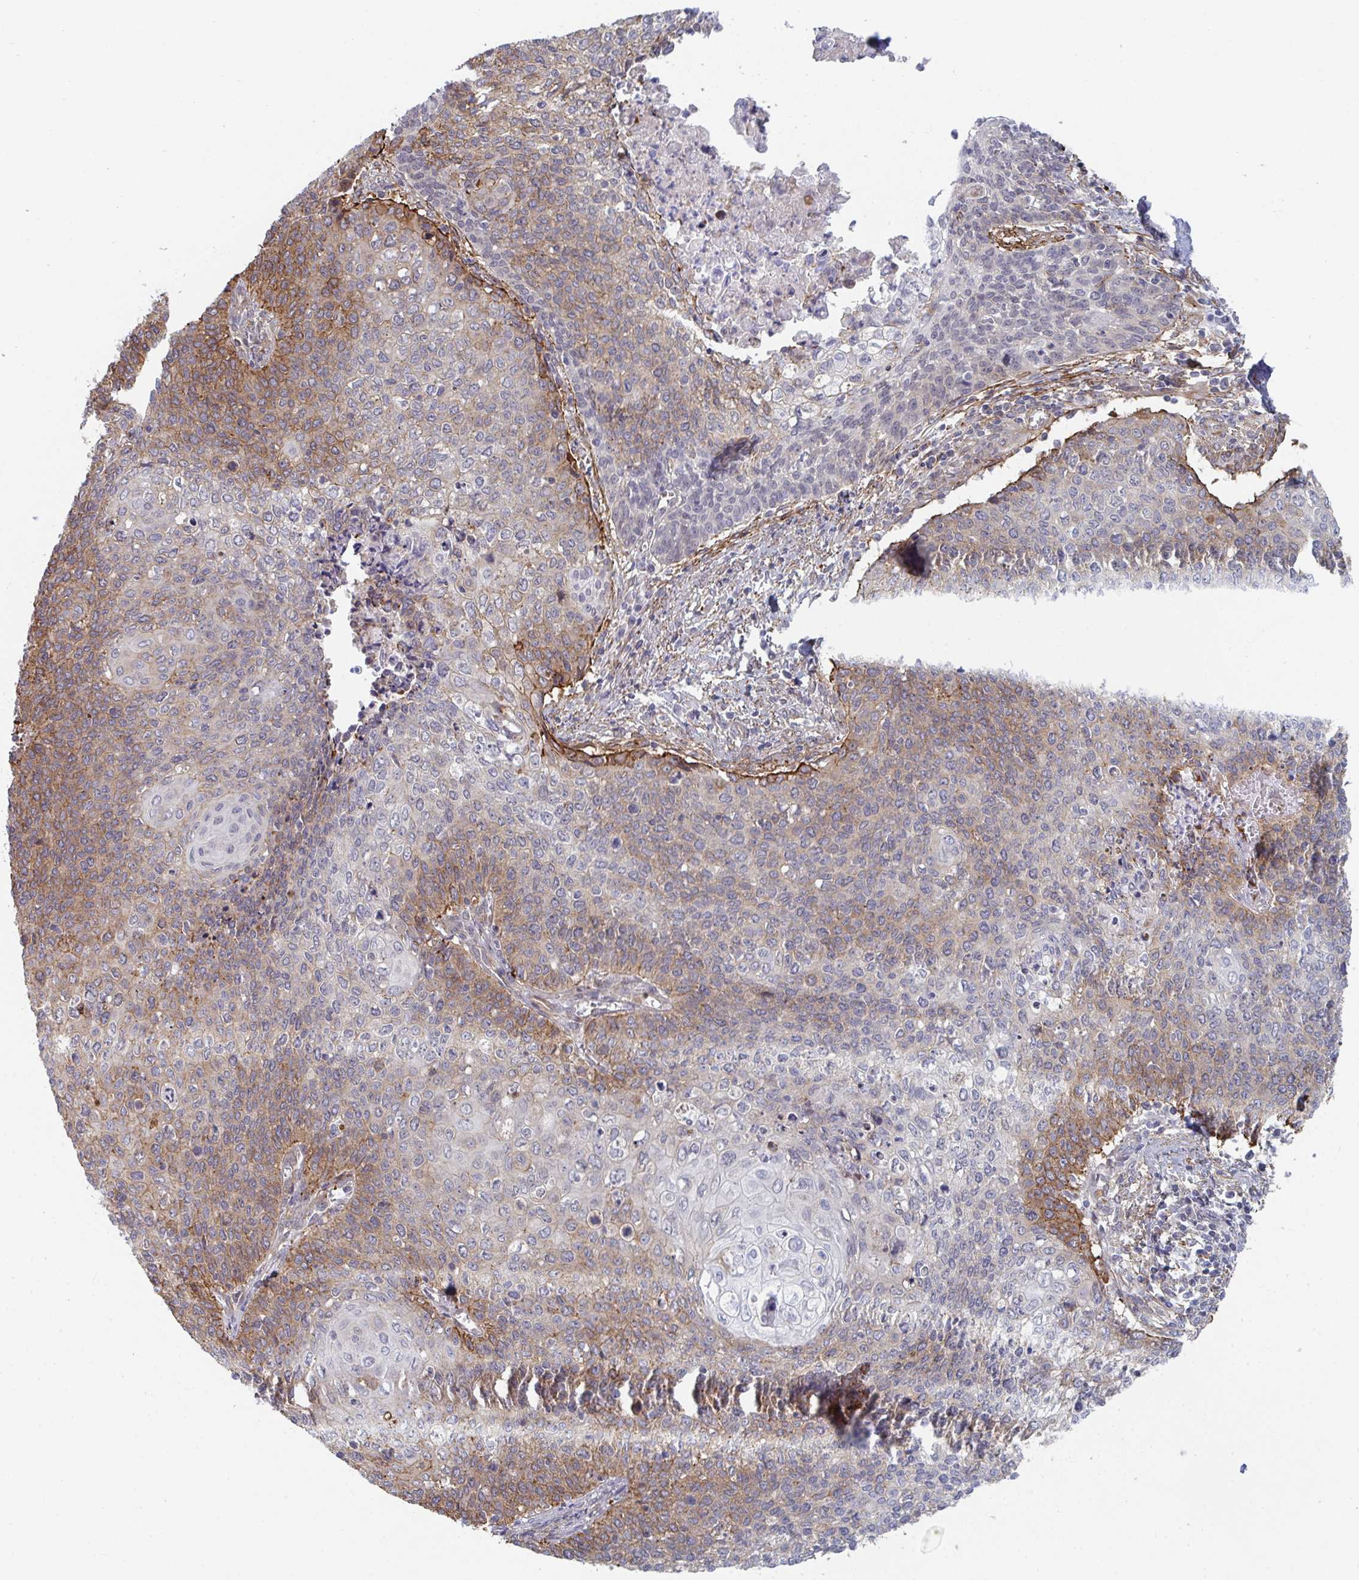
{"staining": {"intensity": "moderate", "quantity": "25%-75%", "location": "cytoplasmic/membranous"}, "tissue": "cervical cancer", "cell_type": "Tumor cells", "image_type": "cancer", "snomed": [{"axis": "morphology", "description": "Squamous cell carcinoma, NOS"}, {"axis": "topography", "description": "Cervix"}], "caption": "Moderate cytoplasmic/membranous protein positivity is appreciated in approximately 25%-75% of tumor cells in cervical squamous cell carcinoma.", "gene": "NEURL4", "patient": {"sex": "female", "age": 39}}